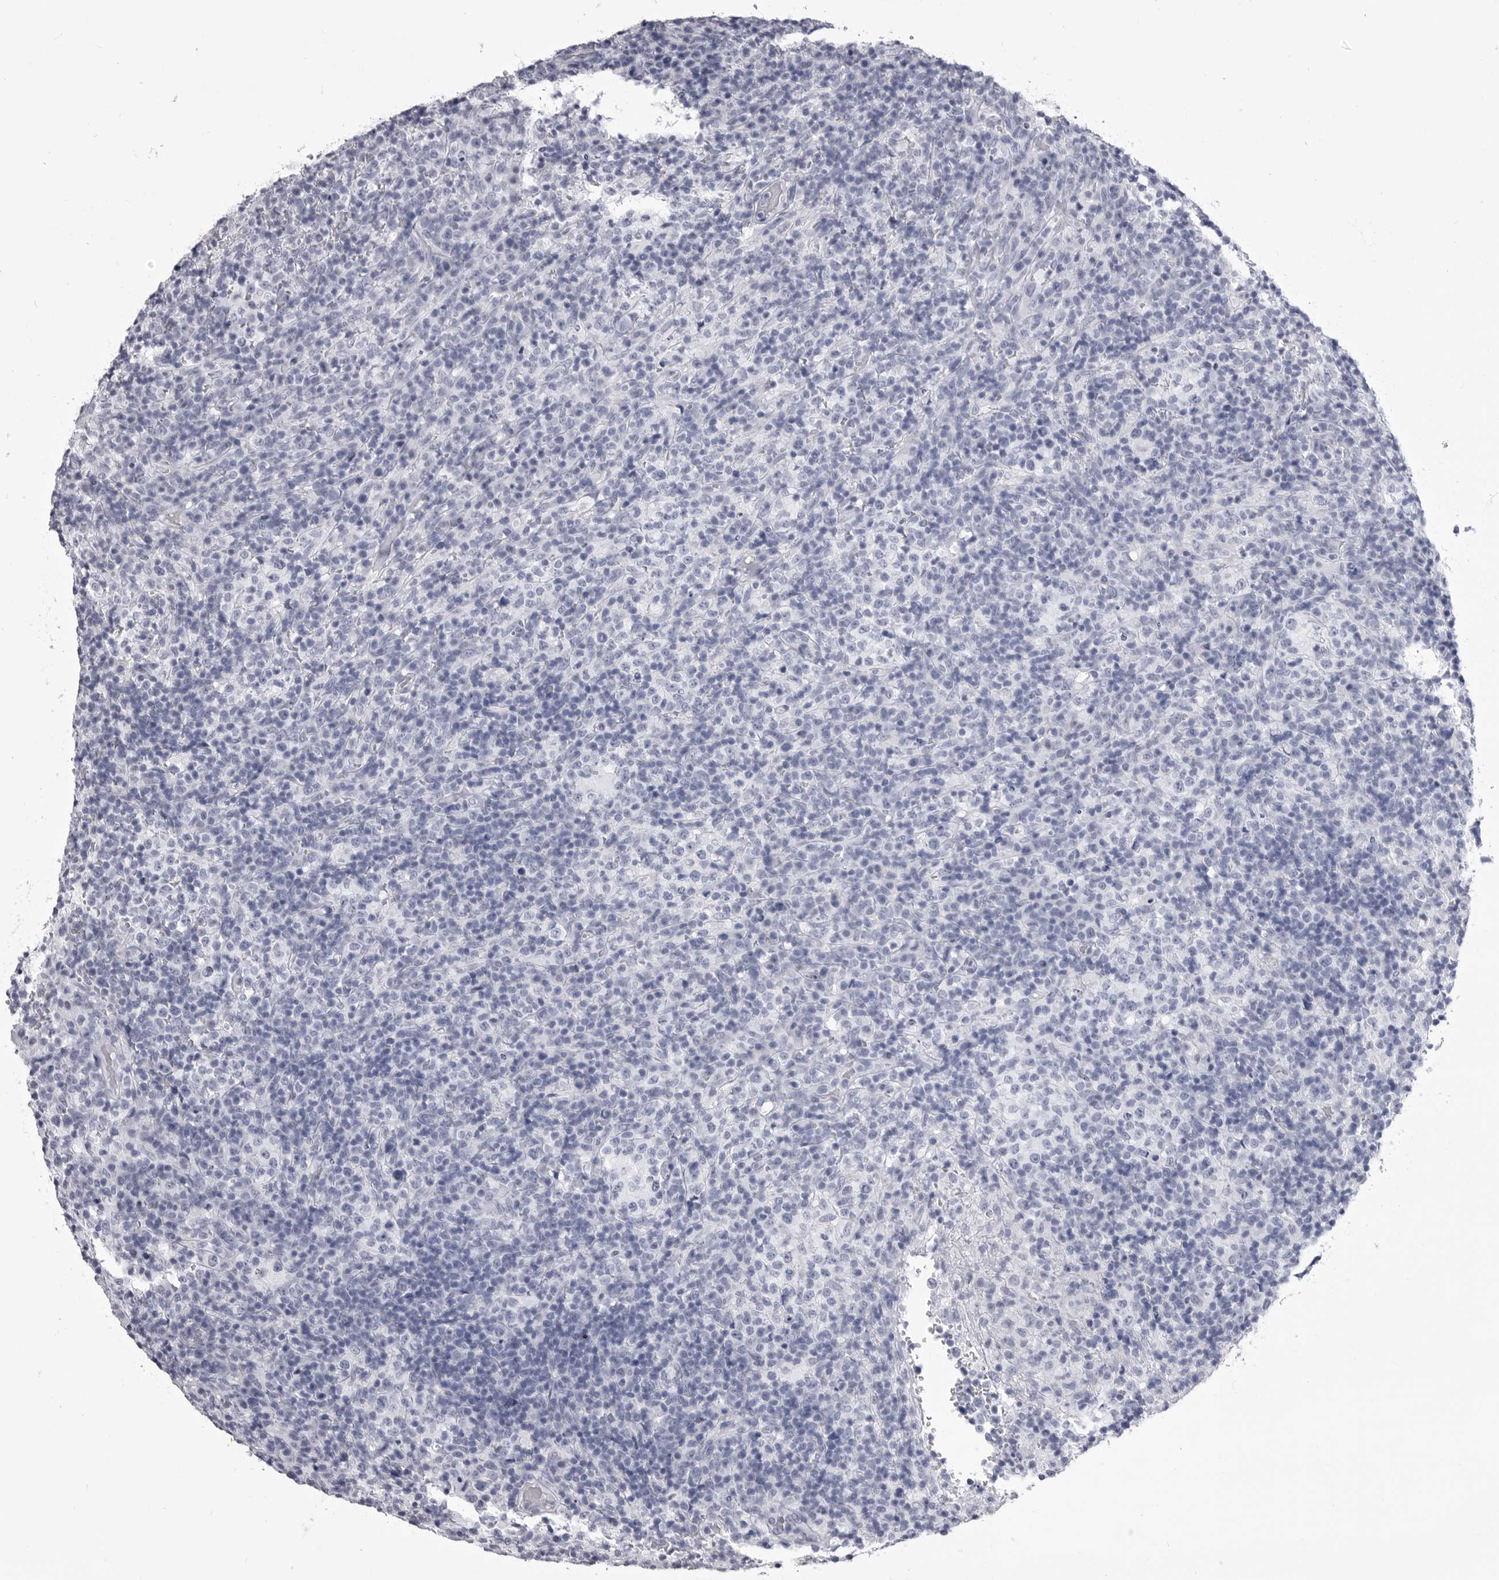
{"staining": {"intensity": "negative", "quantity": "none", "location": "none"}, "tissue": "lymphoma", "cell_type": "Tumor cells", "image_type": "cancer", "snomed": [{"axis": "morphology", "description": "Malignant lymphoma, non-Hodgkin's type, High grade"}, {"axis": "topography", "description": "Lymph node"}], "caption": "This photomicrograph is of malignant lymphoma, non-Hodgkin's type (high-grade) stained with immunohistochemistry (IHC) to label a protein in brown with the nuclei are counter-stained blue. There is no positivity in tumor cells. (Brightfield microscopy of DAB (3,3'-diaminobenzidine) immunohistochemistry (IHC) at high magnification).", "gene": "LGALS4", "patient": {"sex": "female", "age": 76}}